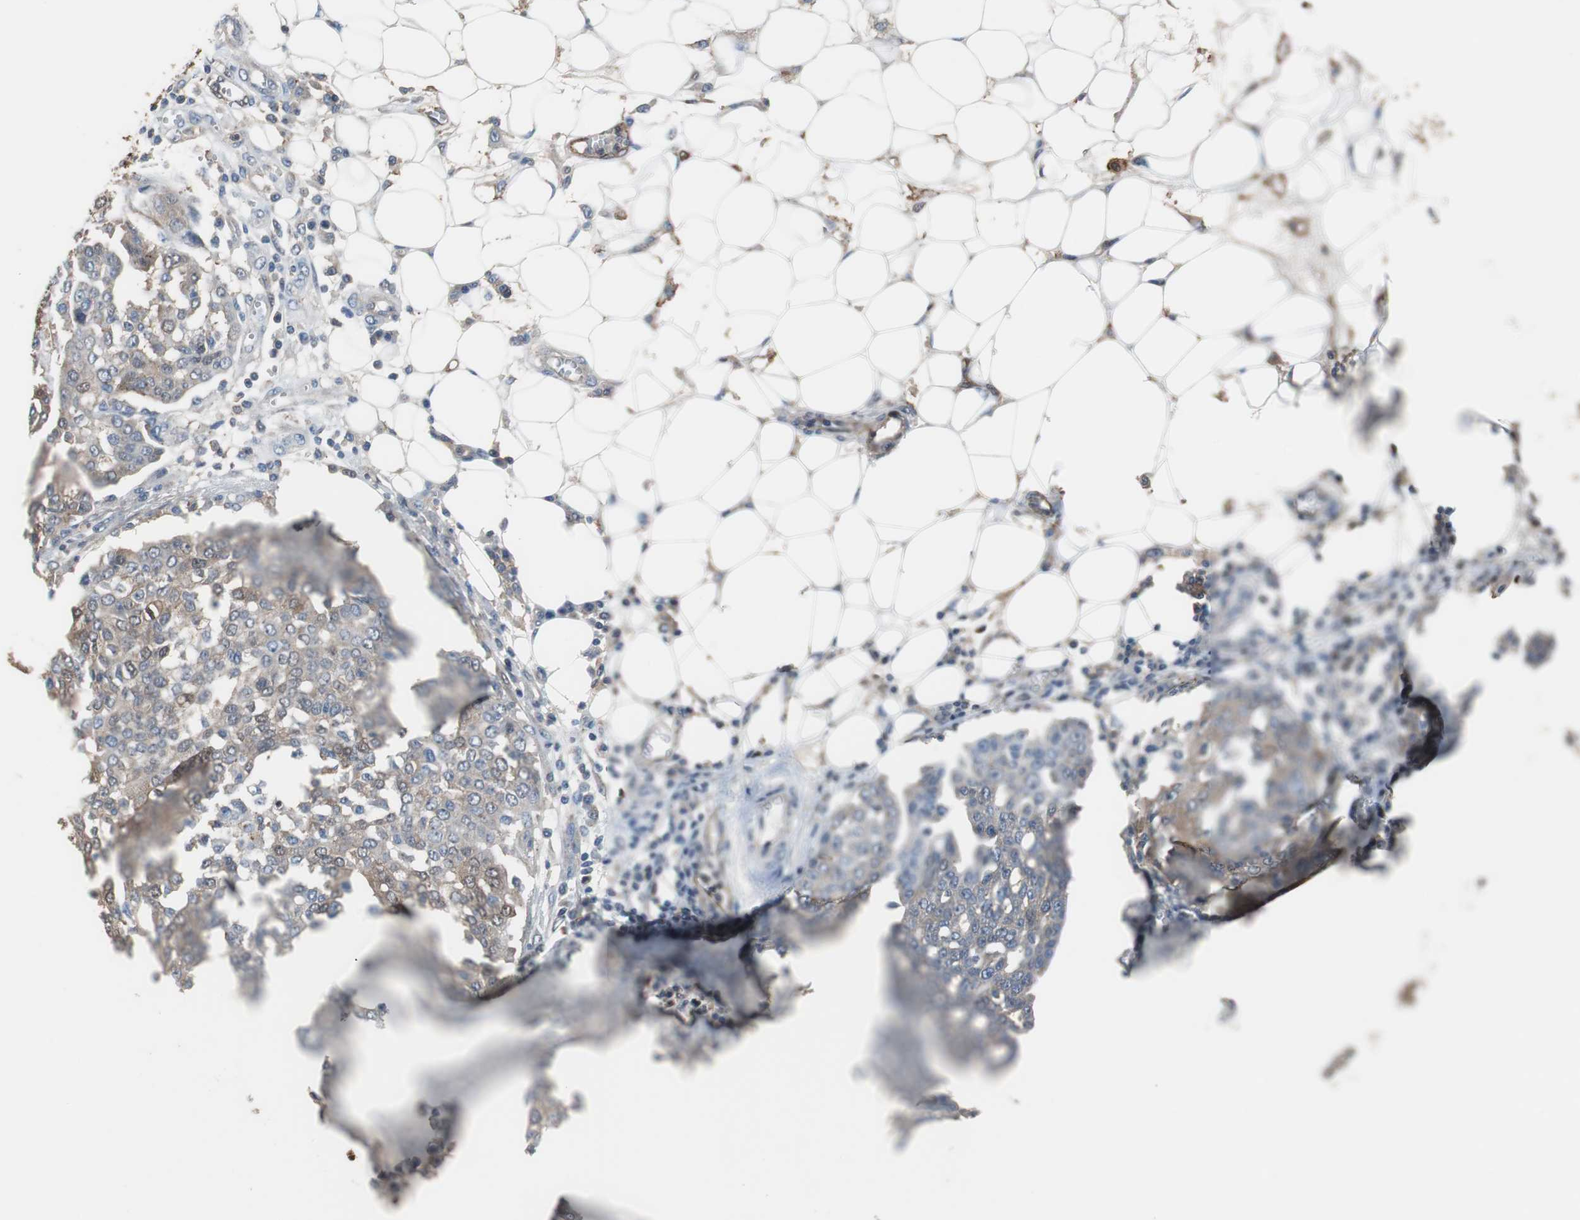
{"staining": {"intensity": "weak", "quantity": "<25%", "location": "cytoplasmic/membranous"}, "tissue": "ovarian cancer", "cell_type": "Tumor cells", "image_type": "cancer", "snomed": [{"axis": "morphology", "description": "Cystadenocarcinoma, serous, NOS"}, {"axis": "topography", "description": "Soft tissue"}, {"axis": "topography", "description": "Ovary"}], "caption": "Tumor cells show no significant protein positivity in serous cystadenocarcinoma (ovarian). Brightfield microscopy of immunohistochemistry stained with DAB (3,3'-diaminobenzidine) (brown) and hematoxylin (blue), captured at high magnification.", "gene": "ANXA4", "patient": {"sex": "female", "age": 57}}